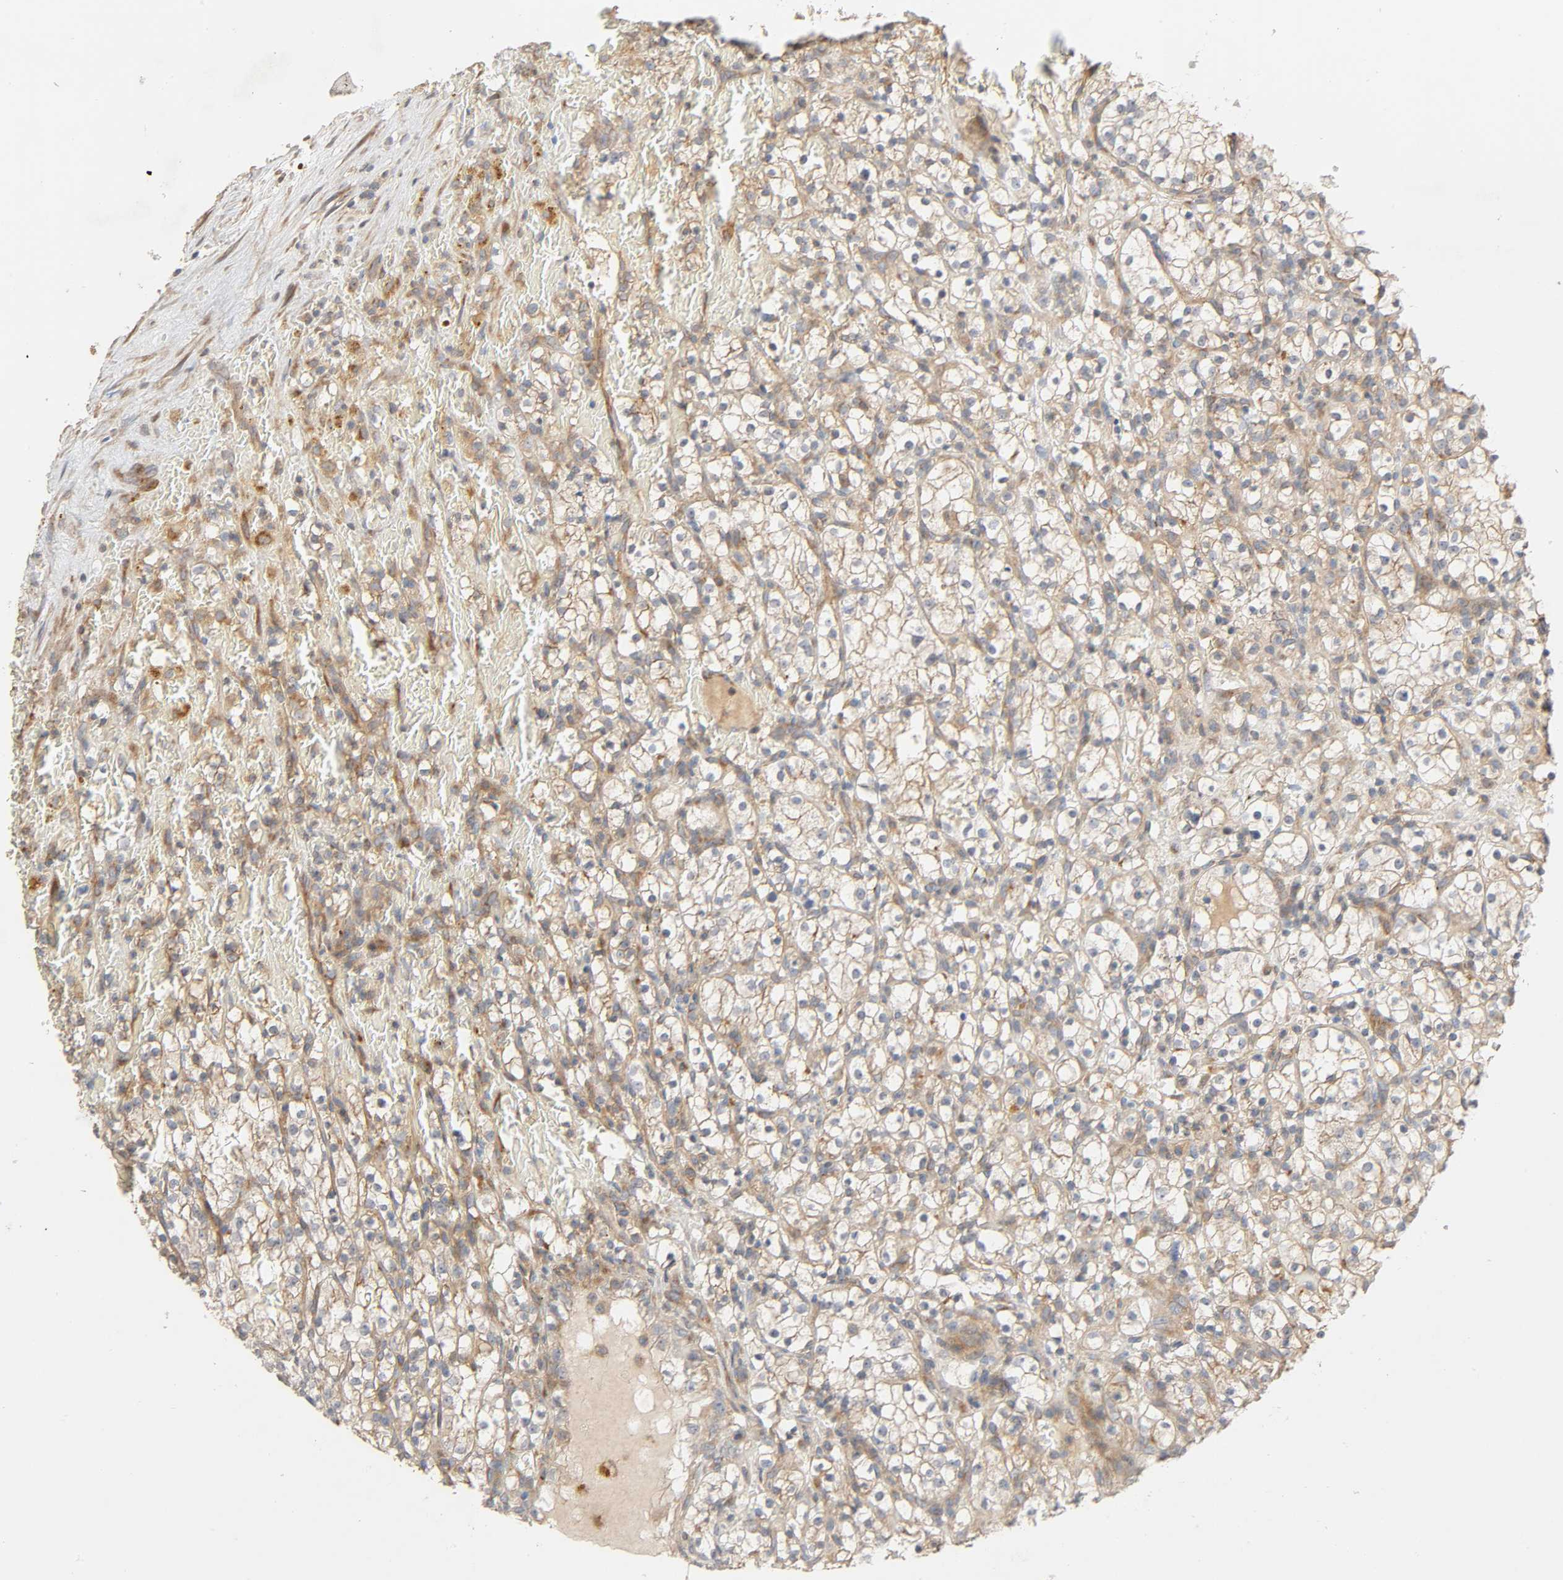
{"staining": {"intensity": "negative", "quantity": "none", "location": "none"}, "tissue": "renal cancer", "cell_type": "Tumor cells", "image_type": "cancer", "snomed": [{"axis": "morphology", "description": "Normal tissue, NOS"}, {"axis": "morphology", "description": "Adenocarcinoma, NOS"}, {"axis": "topography", "description": "Kidney"}], "caption": "High magnification brightfield microscopy of renal cancer stained with DAB (3,3'-diaminobenzidine) (brown) and counterstained with hematoxylin (blue): tumor cells show no significant positivity.", "gene": "SGSM1", "patient": {"sex": "female", "age": 55}}